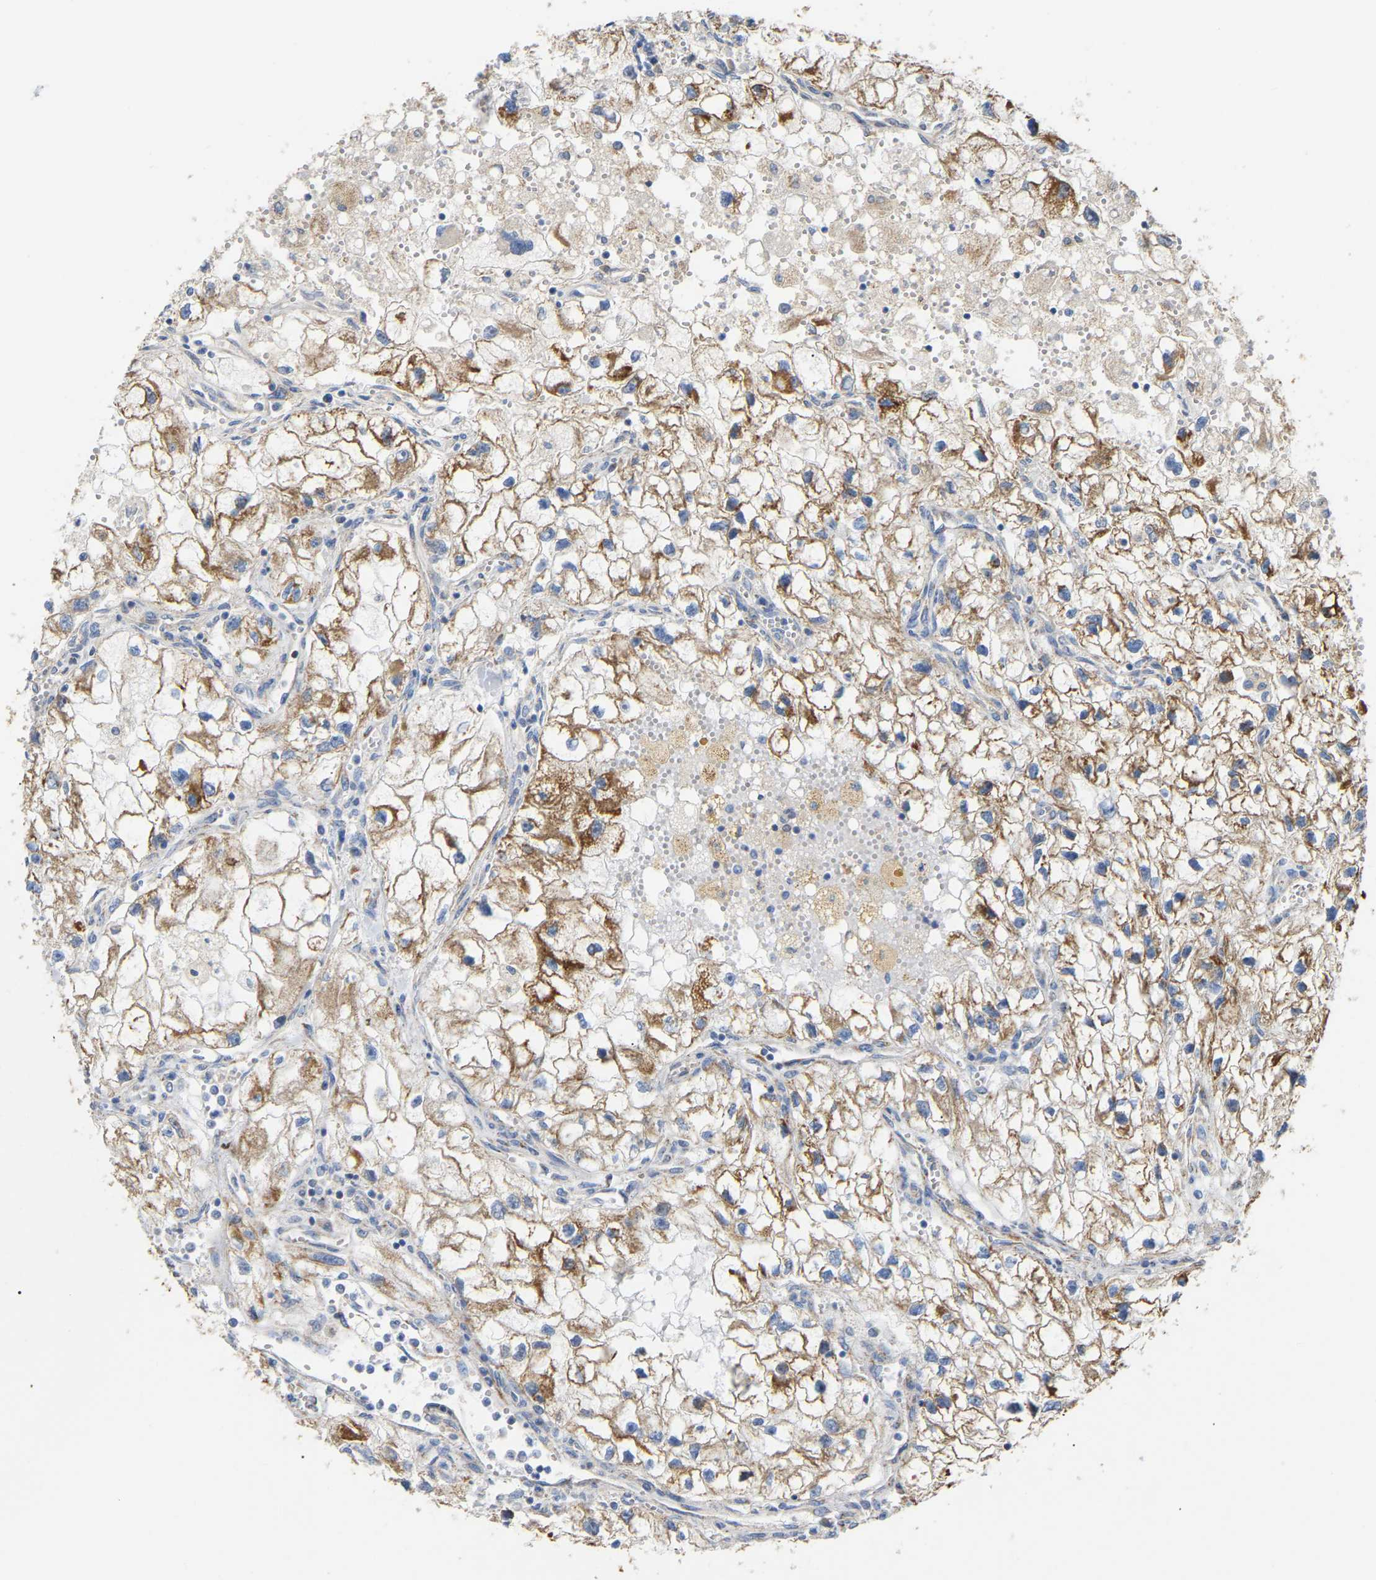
{"staining": {"intensity": "moderate", "quantity": ">75%", "location": "cytoplasmic/membranous"}, "tissue": "renal cancer", "cell_type": "Tumor cells", "image_type": "cancer", "snomed": [{"axis": "morphology", "description": "Adenocarcinoma, NOS"}, {"axis": "topography", "description": "Kidney"}], "caption": "An image of adenocarcinoma (renal) stained for a protein demonstrates moderate cytoplasmic/membranous brown staining in tumor cells. The protein of interest is shown in brown color, while the nuclei are stained blue.", "gene": "HIBADH", "patient": {"sex": "female", "age": 70}}